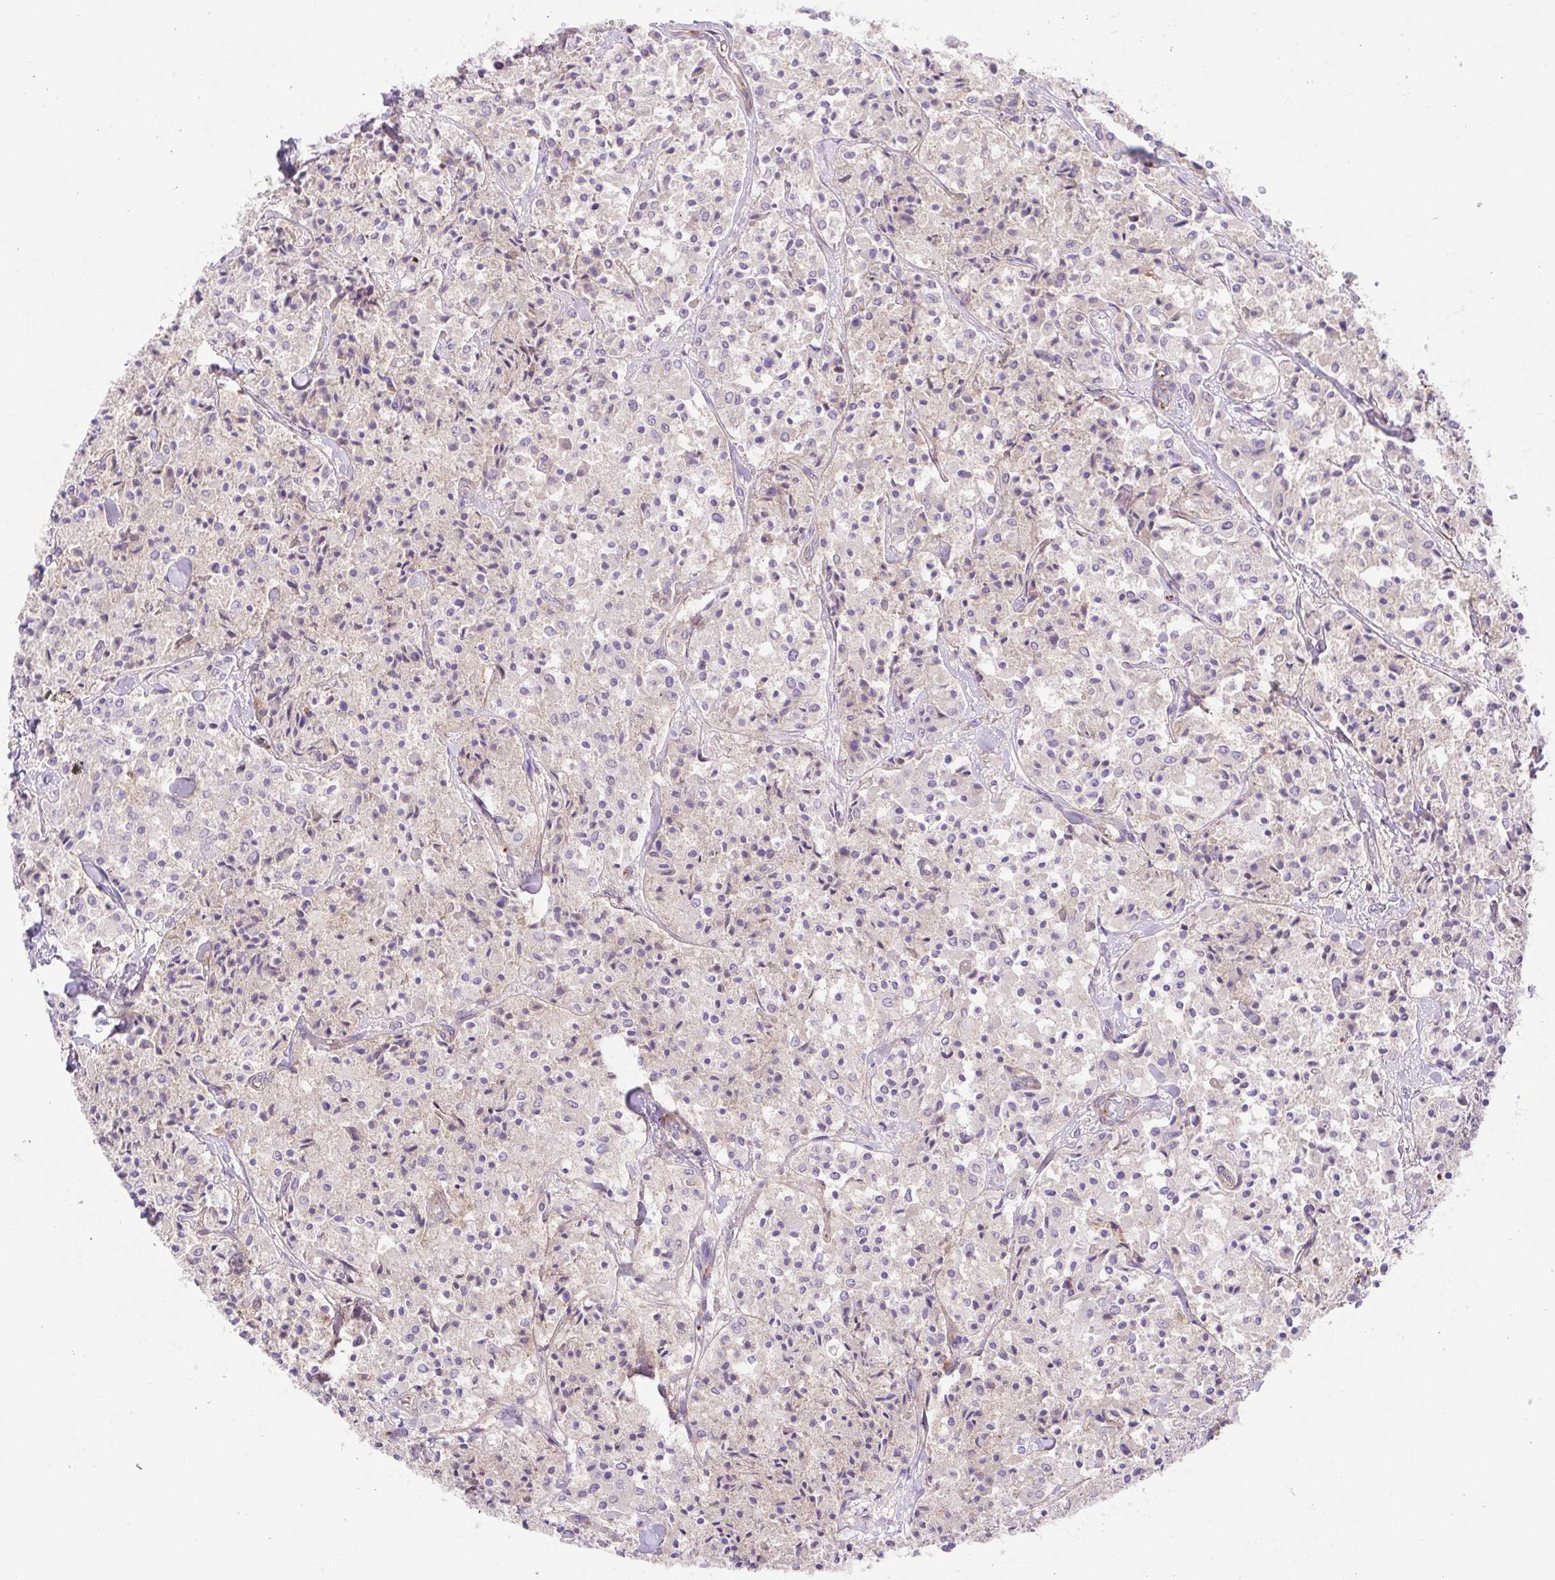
{"staining": {"intensity": "negative", "quantity": "none", "location": "none"}, "tissue": "carcinoid", "cell_type": "Tumor cells", "image_type": "cancer", "snomed": [{"axis": "morphology", "description": "Carcinoid, malignant, NOS"}, {"axis": "topography", "description": "Lung"}], "caption": "DAB (3,3'-diaminobenzidine) immunohistochemical staining of carcinoid (malignant) shows no significant expression in tumor cells.", "gene": "PRR14L", "patient": {"sex": "male", "age": 71}}